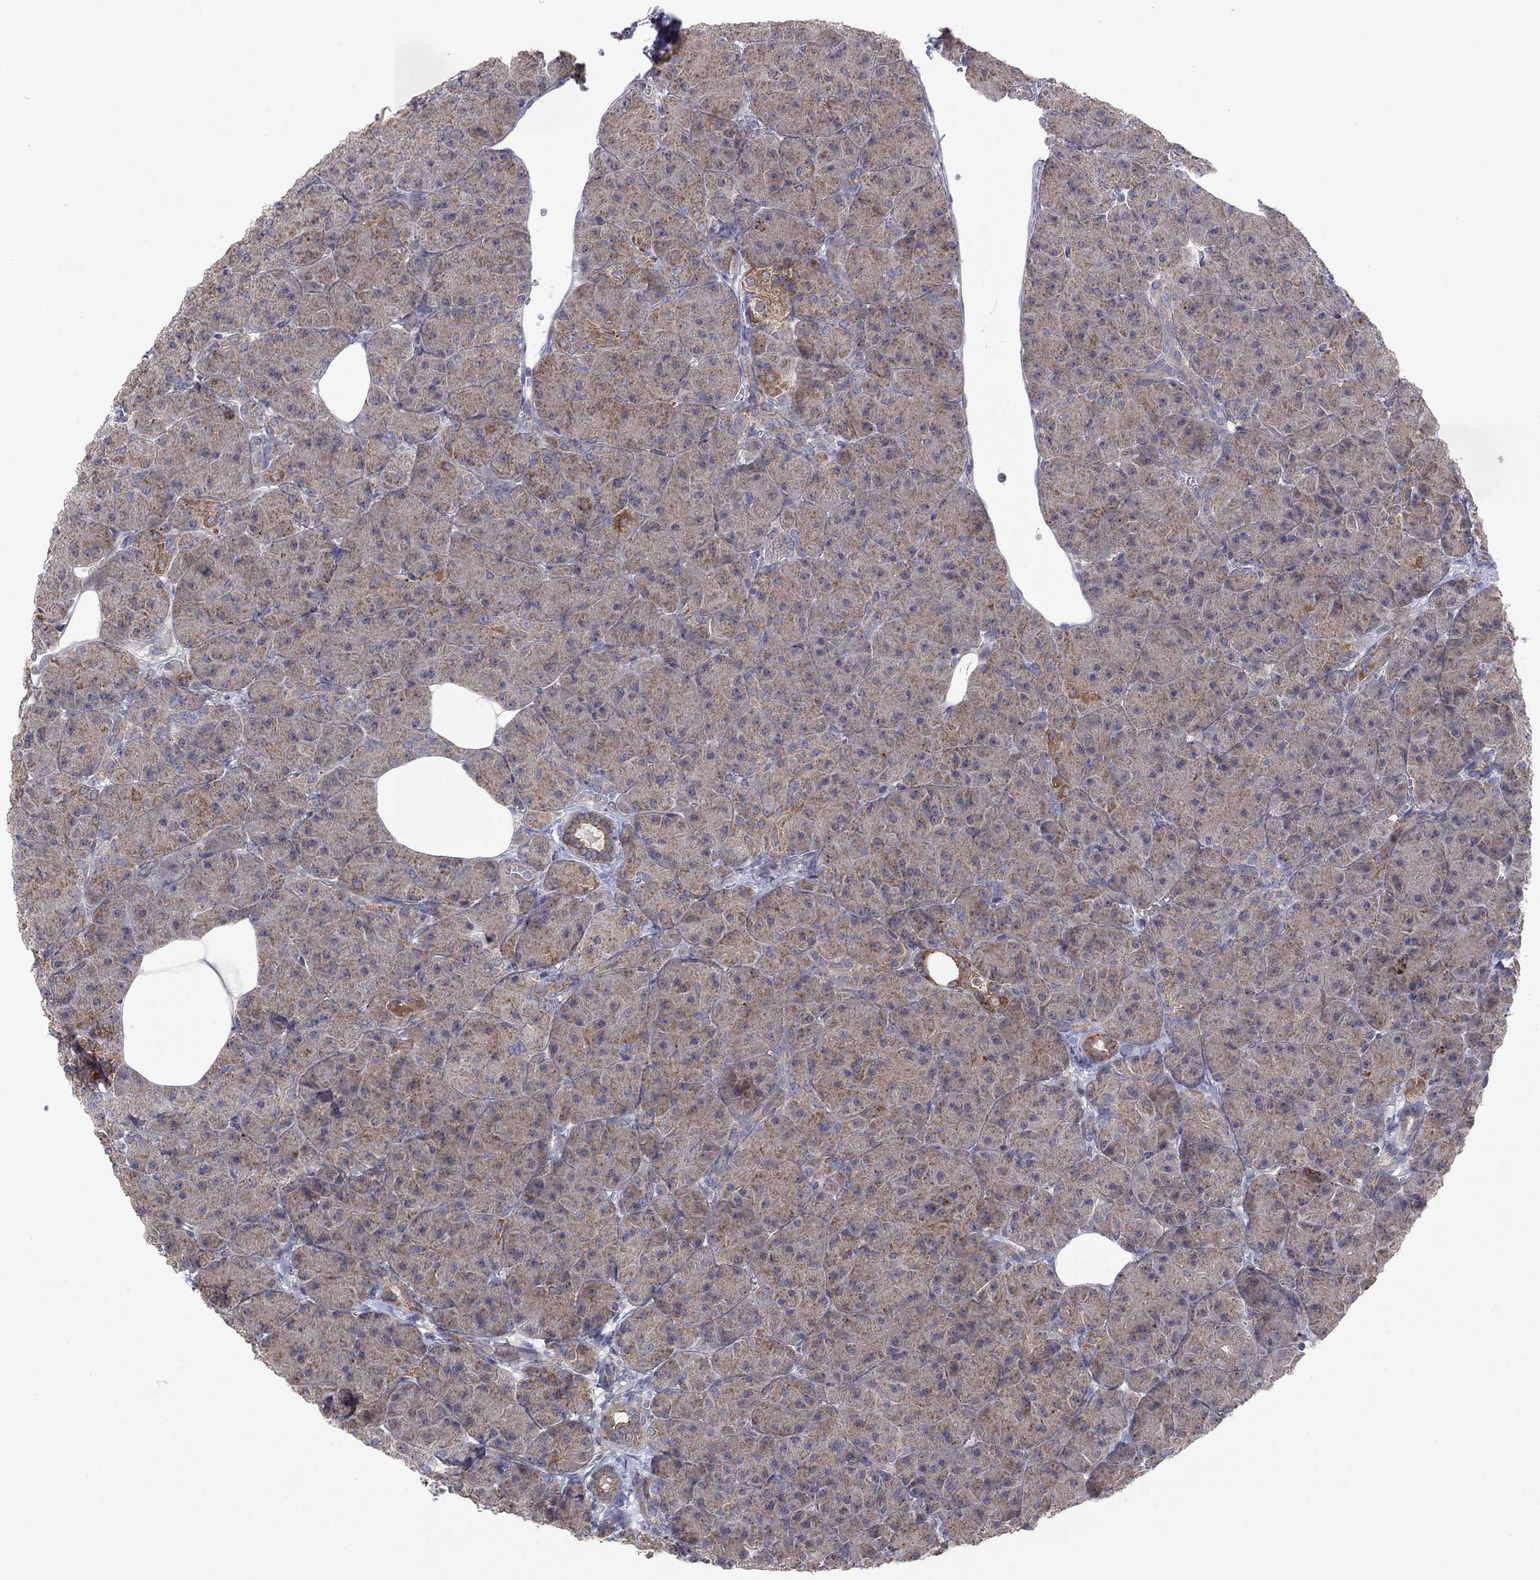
{"staining": {"intensity": "moderate", "quantity": "25%-75%", "location": "cytoplasmic/membranous"}, "tissue": "pancreas", "cell_type": "Exocrine glandular cells", "image_type": "normal", "snomed": [{"axis": "morphology", "description": "Normal tissue, NOS"}, {"axis": "topography", "description": "Pancreas"}], "caption": "This image demonstrates normal pancreas stained with IHC to label a protein in brown. The cytoplasmic/membranous of exocrine glandular cells show moderate positivity for the protein. Nuclei are counter-stained blue.", "gene": "CRACDL", "patient": {"sex": "male", "age": 61}}